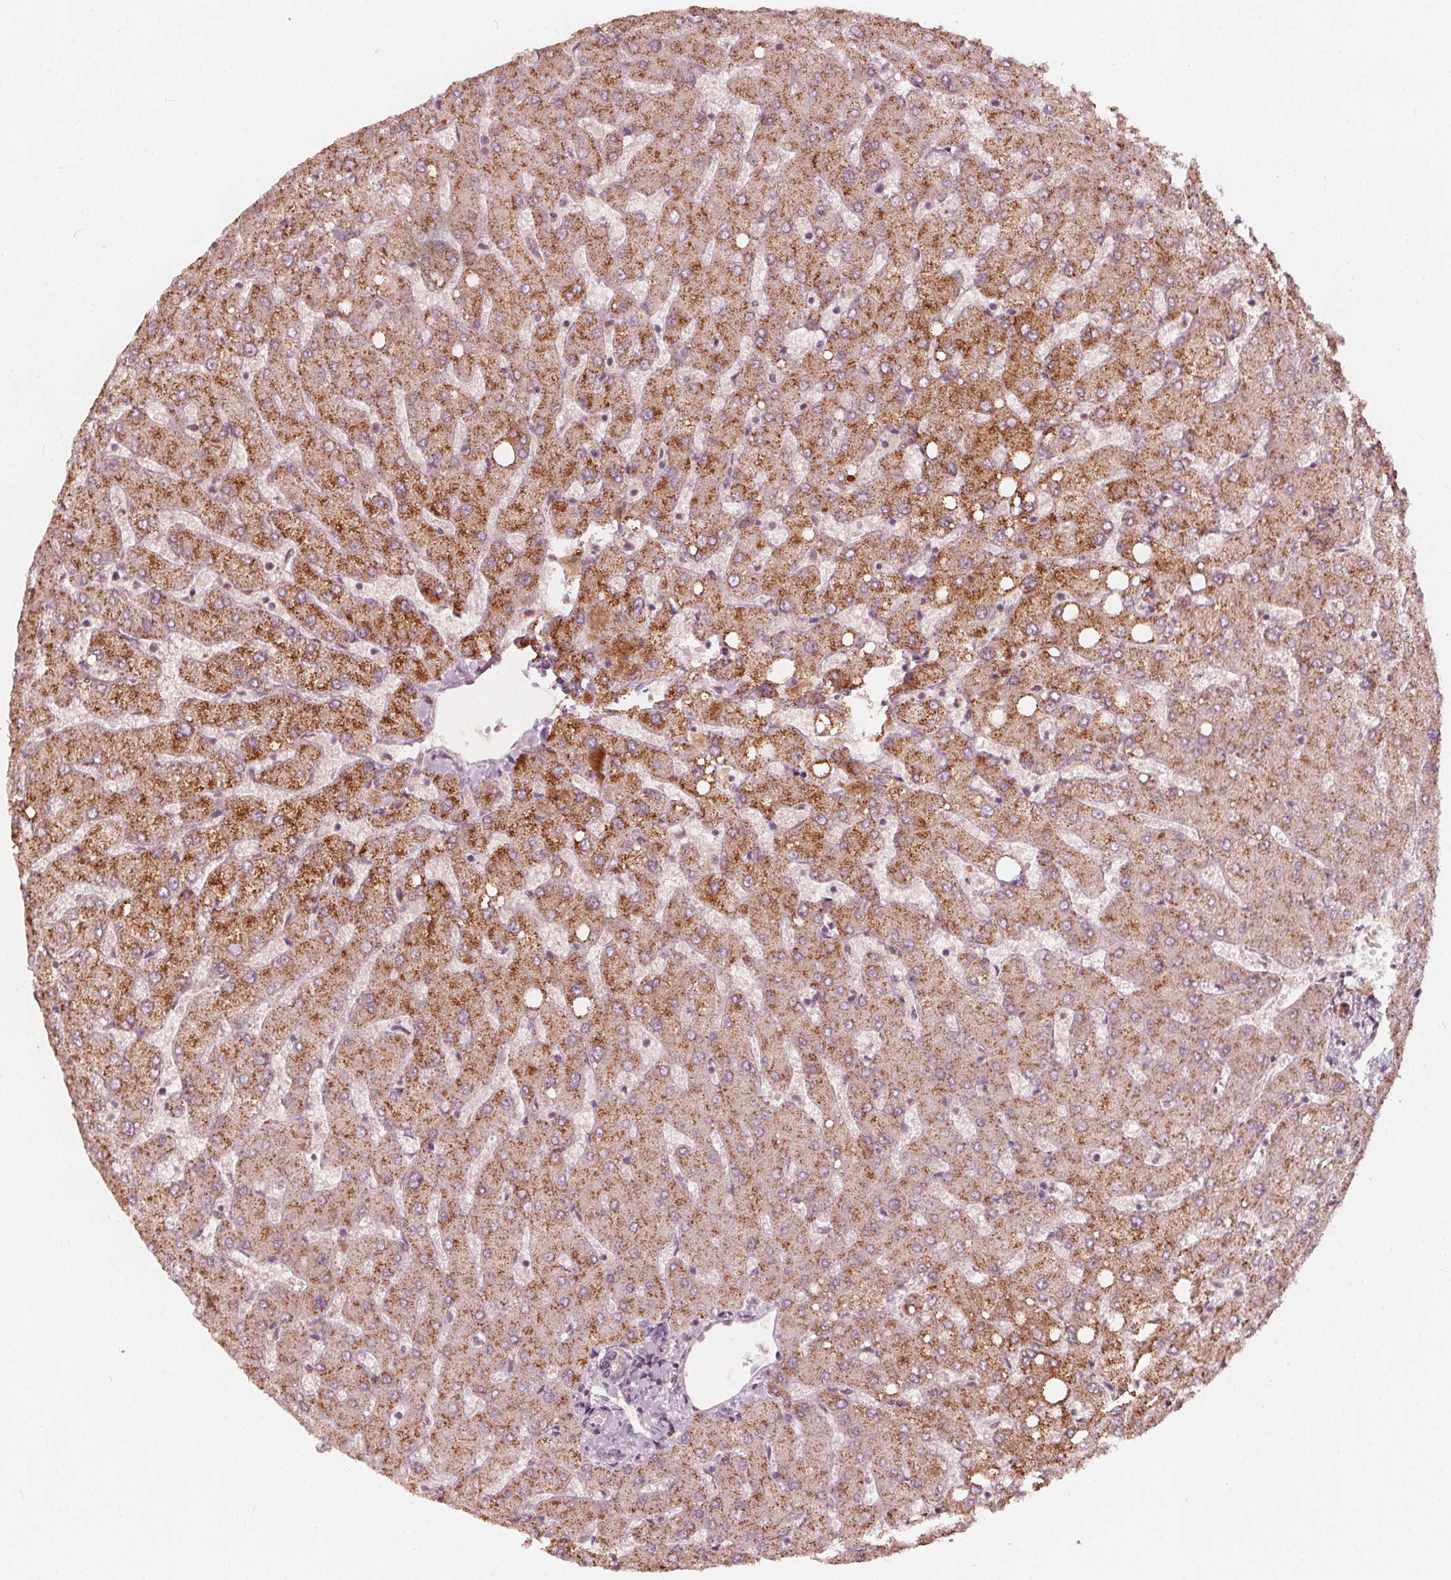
{"staining": {"intensity": "negative", "quantity": "none", "location": "none"}, "tissue": "liver", "cell_type": "Cholangiocytes", "image_type": "normal", "snomed": [{"axis": "morphology", "description": "Normal tissue, NOS"}, {"axis": "topography", "description": "Liver"}], "caption": "The image displays no significant expression in cholangiocytes of liver.", "gene": "NPC1L1", "patient": {"sex": "female", "age": 54}}